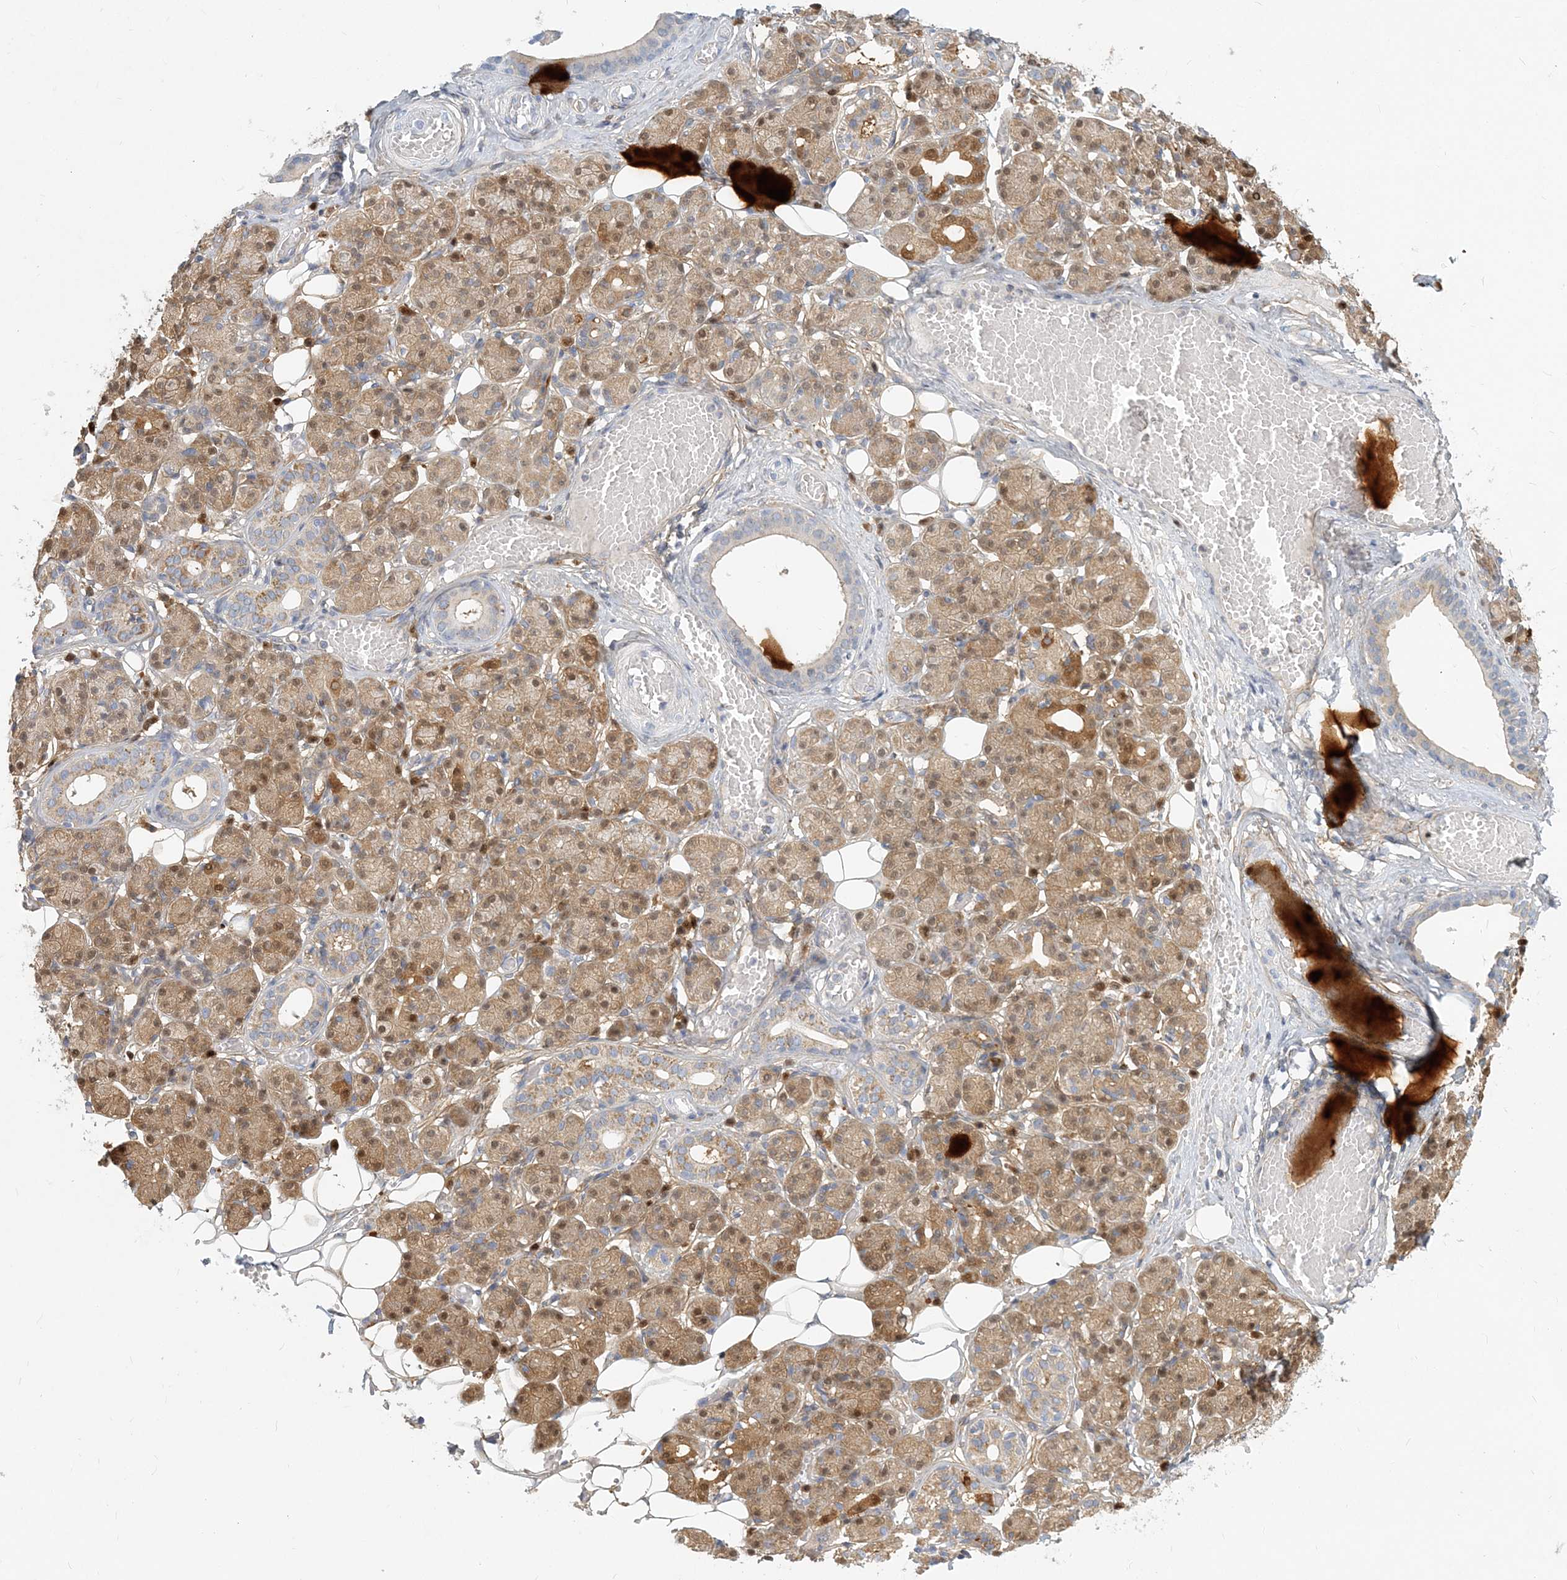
{"staining": {"intensity": "strong", "quantity": "25%-75%", "location": "cytoplasmic/membranous,nuclear"}, "tissue": "salivary gland", "cell_type": "Glandular cells", "image_type": "normal", "snomed": [{"axis": "morphology", "description": "Normal tissue, NOS"}, {"axis": "topography", "description": "Salivary gland"}], "caption": "Salivary gland stained with DAB (3,3'-diaminobenzidine) immunohistochemistry demonstrates high levels of strong cytoplasmic/membranous,nuclear expression in approximately 25%-75% of glandular cells.", "gene": "GMPPA", "patient": {"sex": "male", "age": 63}}